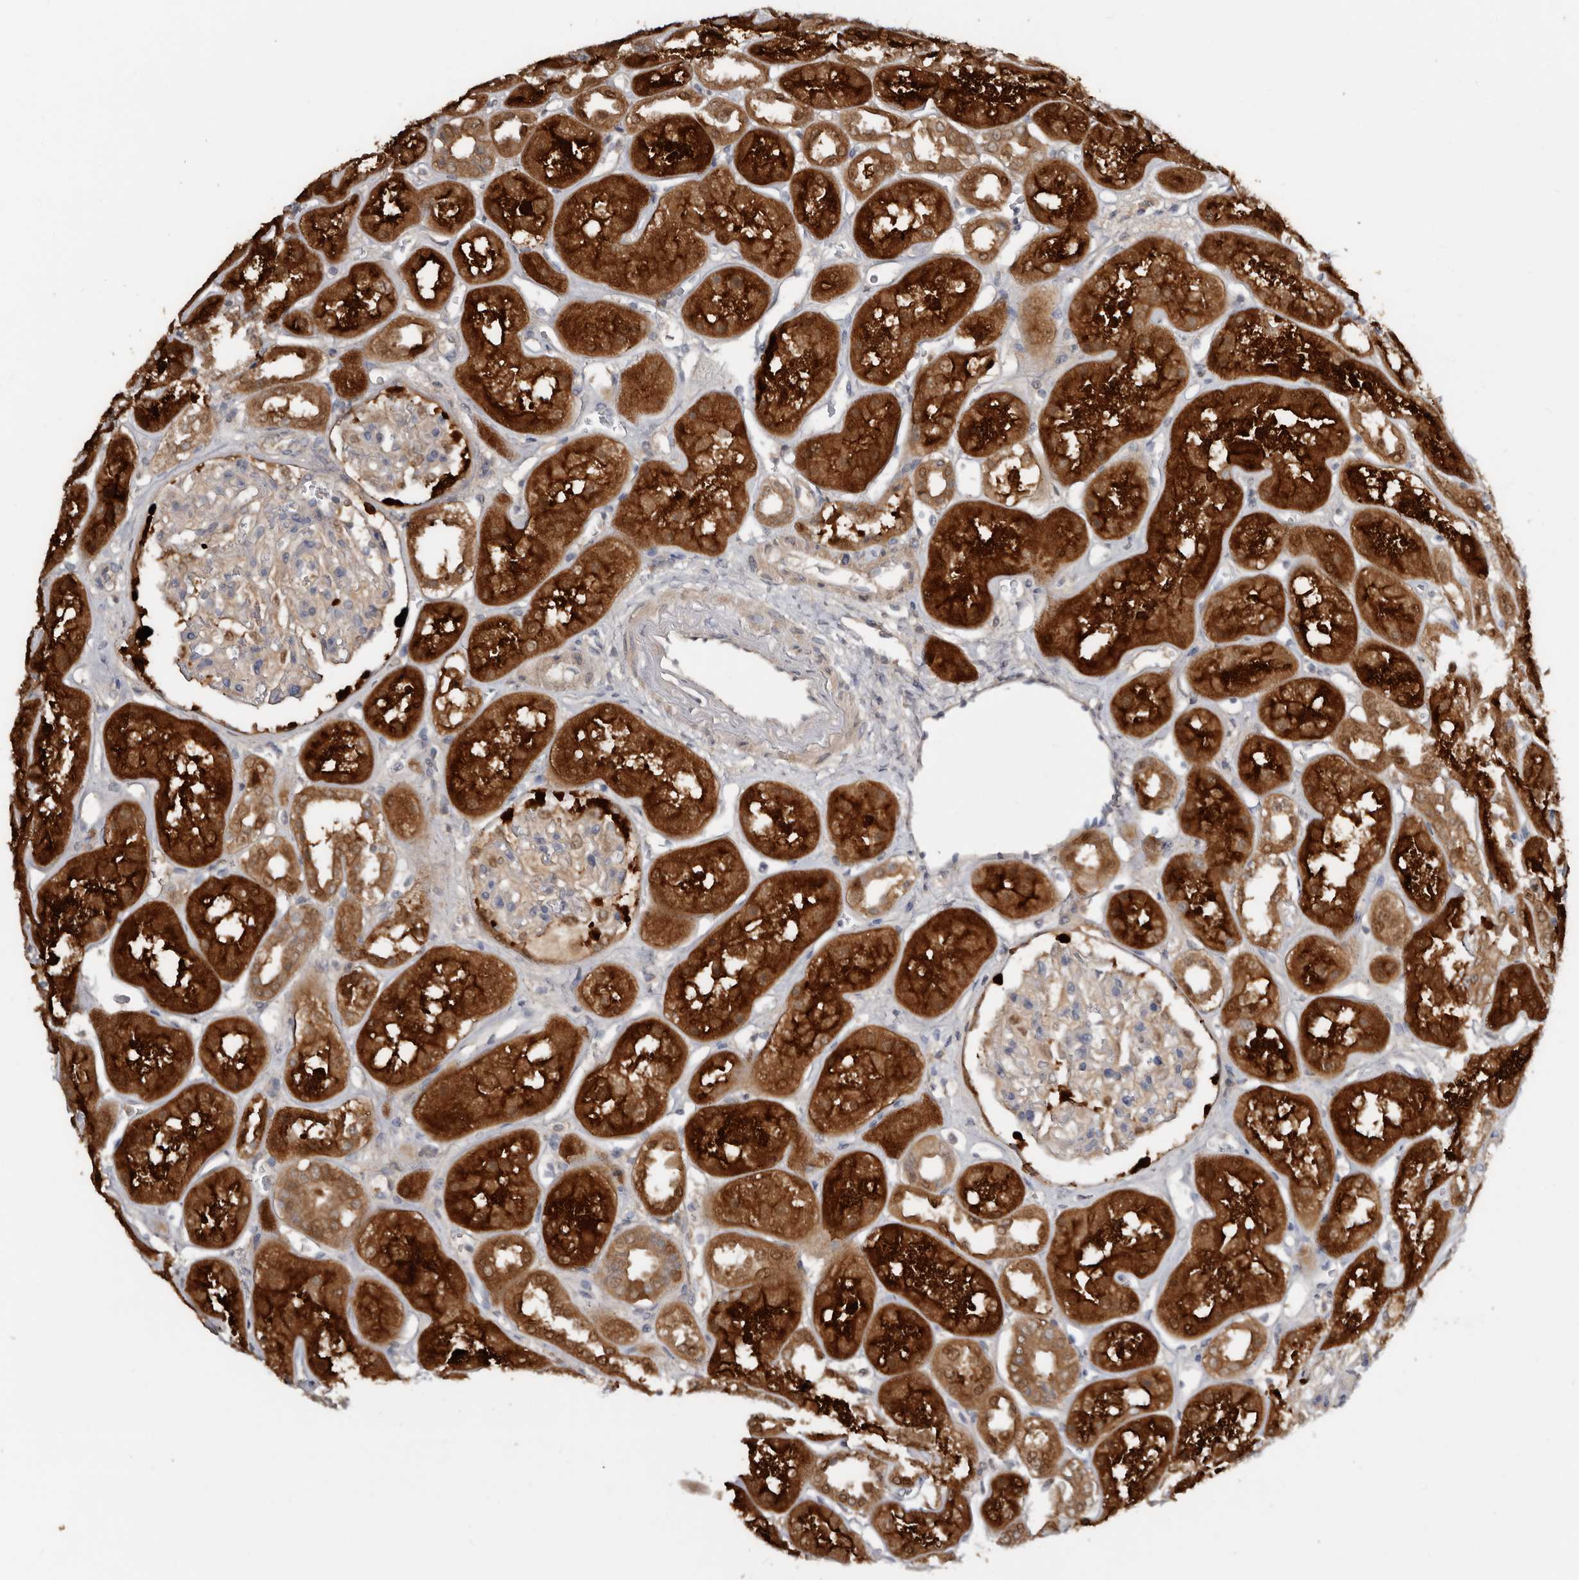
{"staining": {"intensity": "negative", "quantity": "none", "location": "none"}, "tissue": "kidney", "cell_type": "Cells in glomeruli", "image_type": "normal", "snomed": [{"axis": "morphology", "description": "Normal tissue, NOS"}, {"axis": "topography", "description": "Kidney"}], "caption": "An image of kidney stained for a protein shows no brown staining in cells in glomeruli. The staining is performed using DAB brown chromogen with nuclei counter-stained in using hematoxylin.", "gene": "RBKS", "patient": {"sex": "male", "age": 70}}